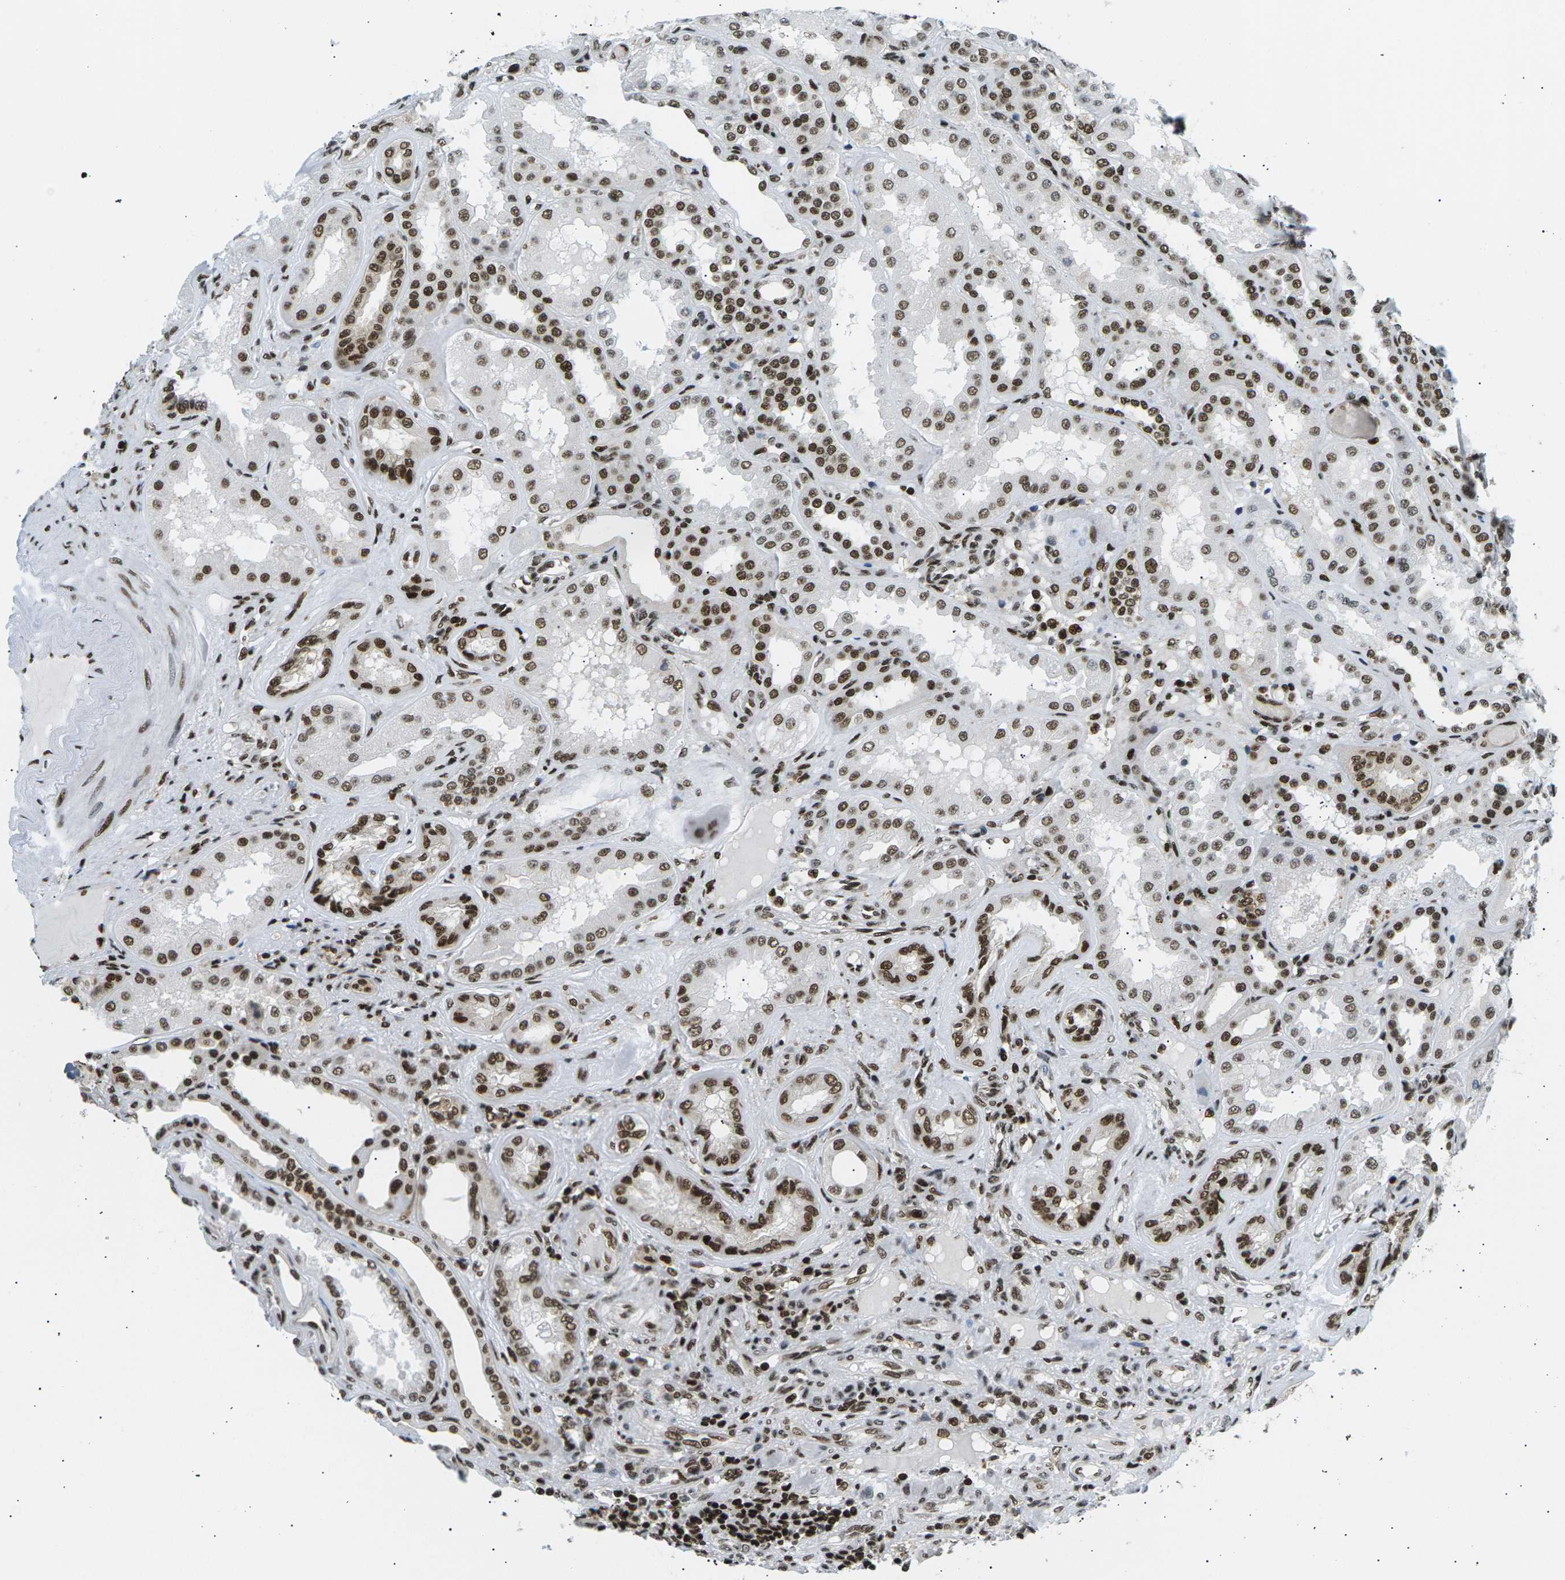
{"staining": {"intensity": "strong", "quantity": ">75%", "location": "nuclear"}, "tissue": "kidney", "cell_type": "Cells in glomeruli", "image_type": "normal", "snomed": [{"axis": "morphology", "description": "Normal tissue, NOS"}, {"axis": "topography", "description": "Kidney"}], "caption": "Strong nuclear protein staining is appreciated in approximately >75% of cells in glomeruli in kidney. Using DAB (3,3'-diaminobenzidine) (brown) and hematoxylin (blue) stains, captured at high magnification using brightfield microscopy.", "gene": "RPA2", "patient": {"sex": "female", "age": 56}}